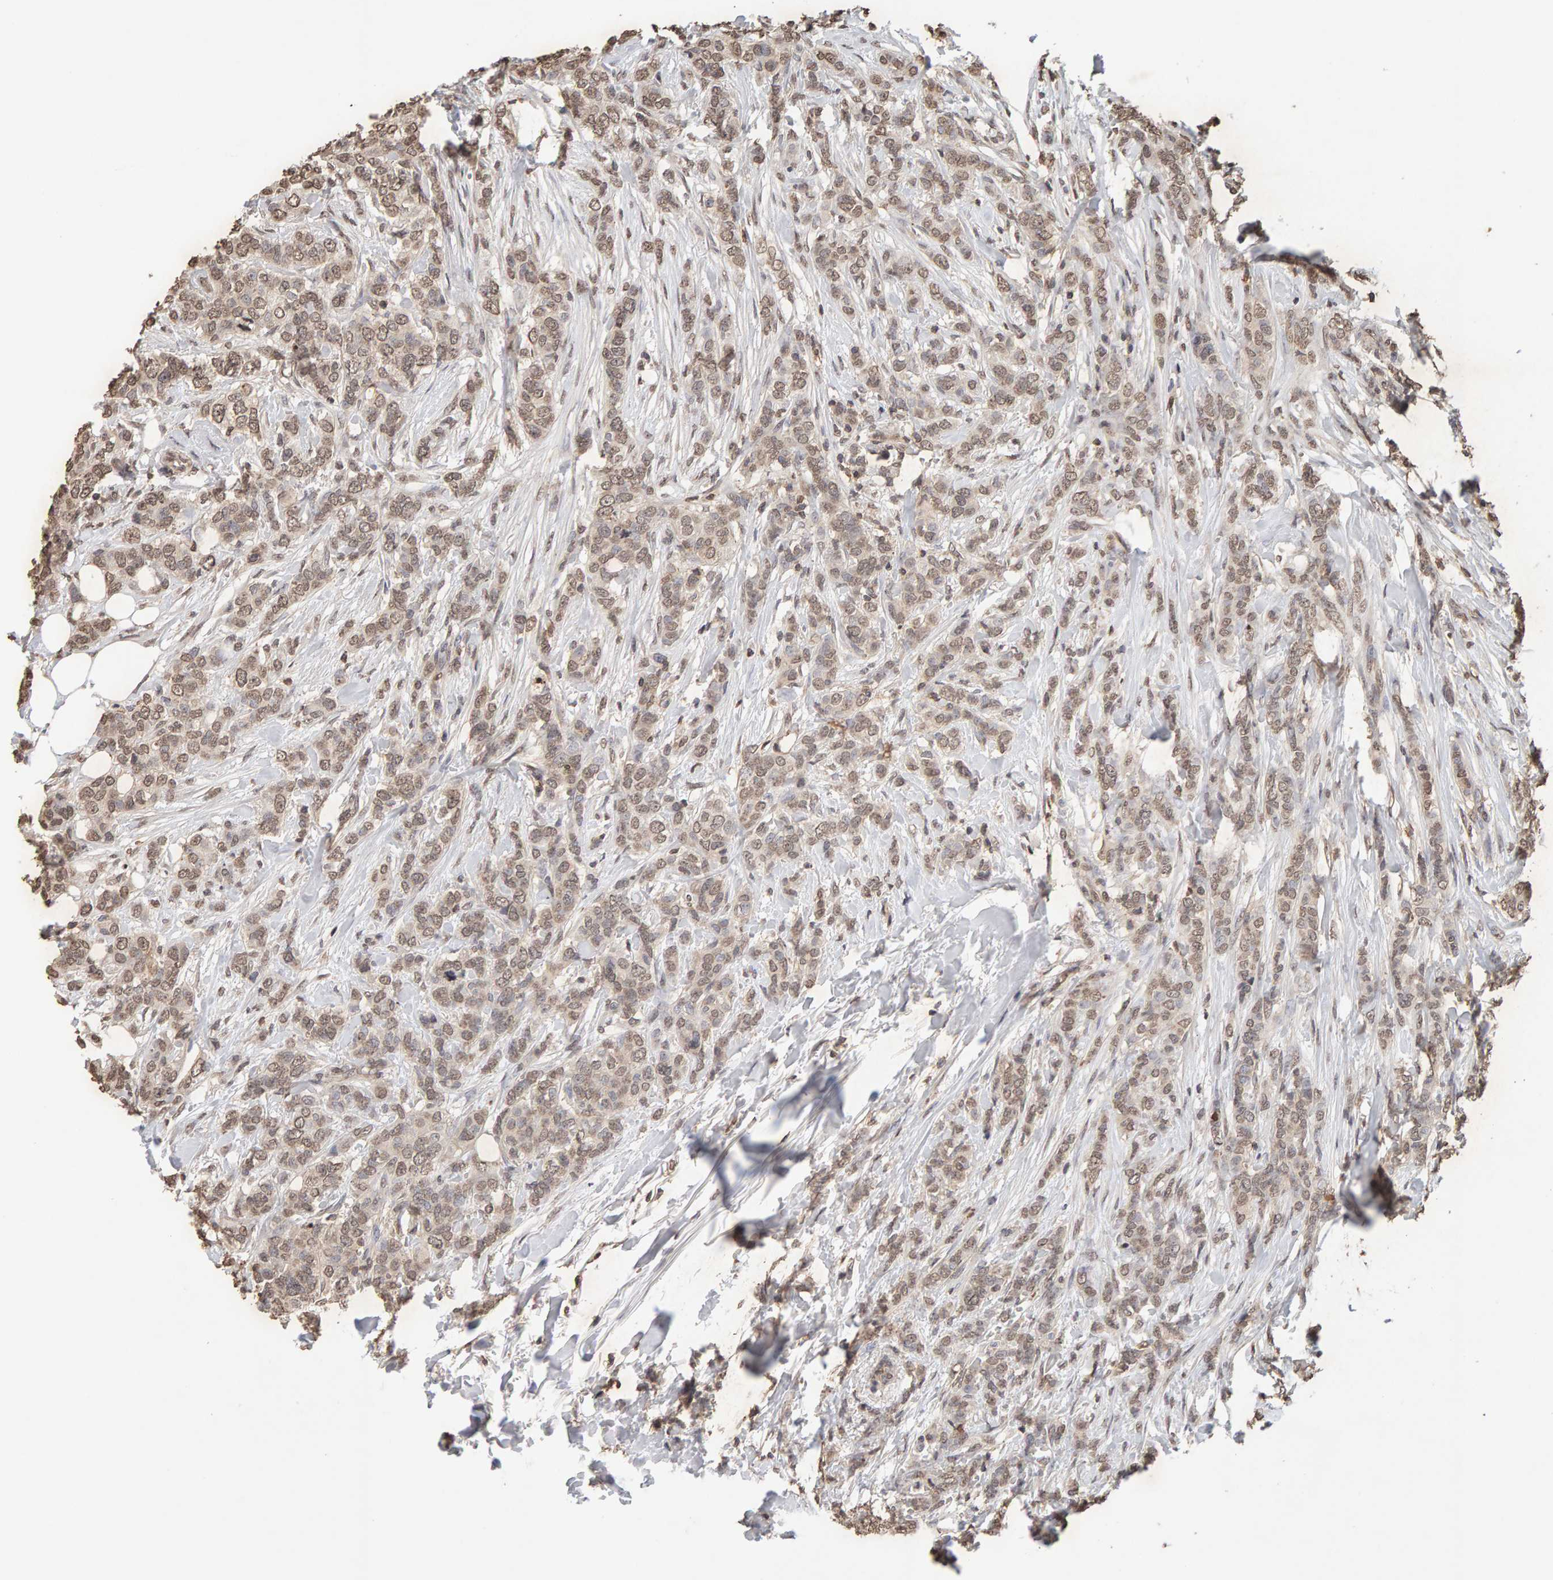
{"staining": {"intensity": "weak", "quantity": ">75%", "location": "cytoplasmic/membranous,nuclear"}, "tissue": "breast cancer", "cell_type": "Tumor cells", "image_type": "cancer", "snomed": [{"axis": "morphology", "description": "Lobular carcinoma"}, {"axis": "topography", "description": "Skin"}, {"axis": "topography", "description": "Breast"}], "caption": "Human lobular carcinoma (breast) stained with a protein marker displays weak staining in tumor cells.", "gene": "DNAJB5", "patient": {"sex": "female", "age": 46}}